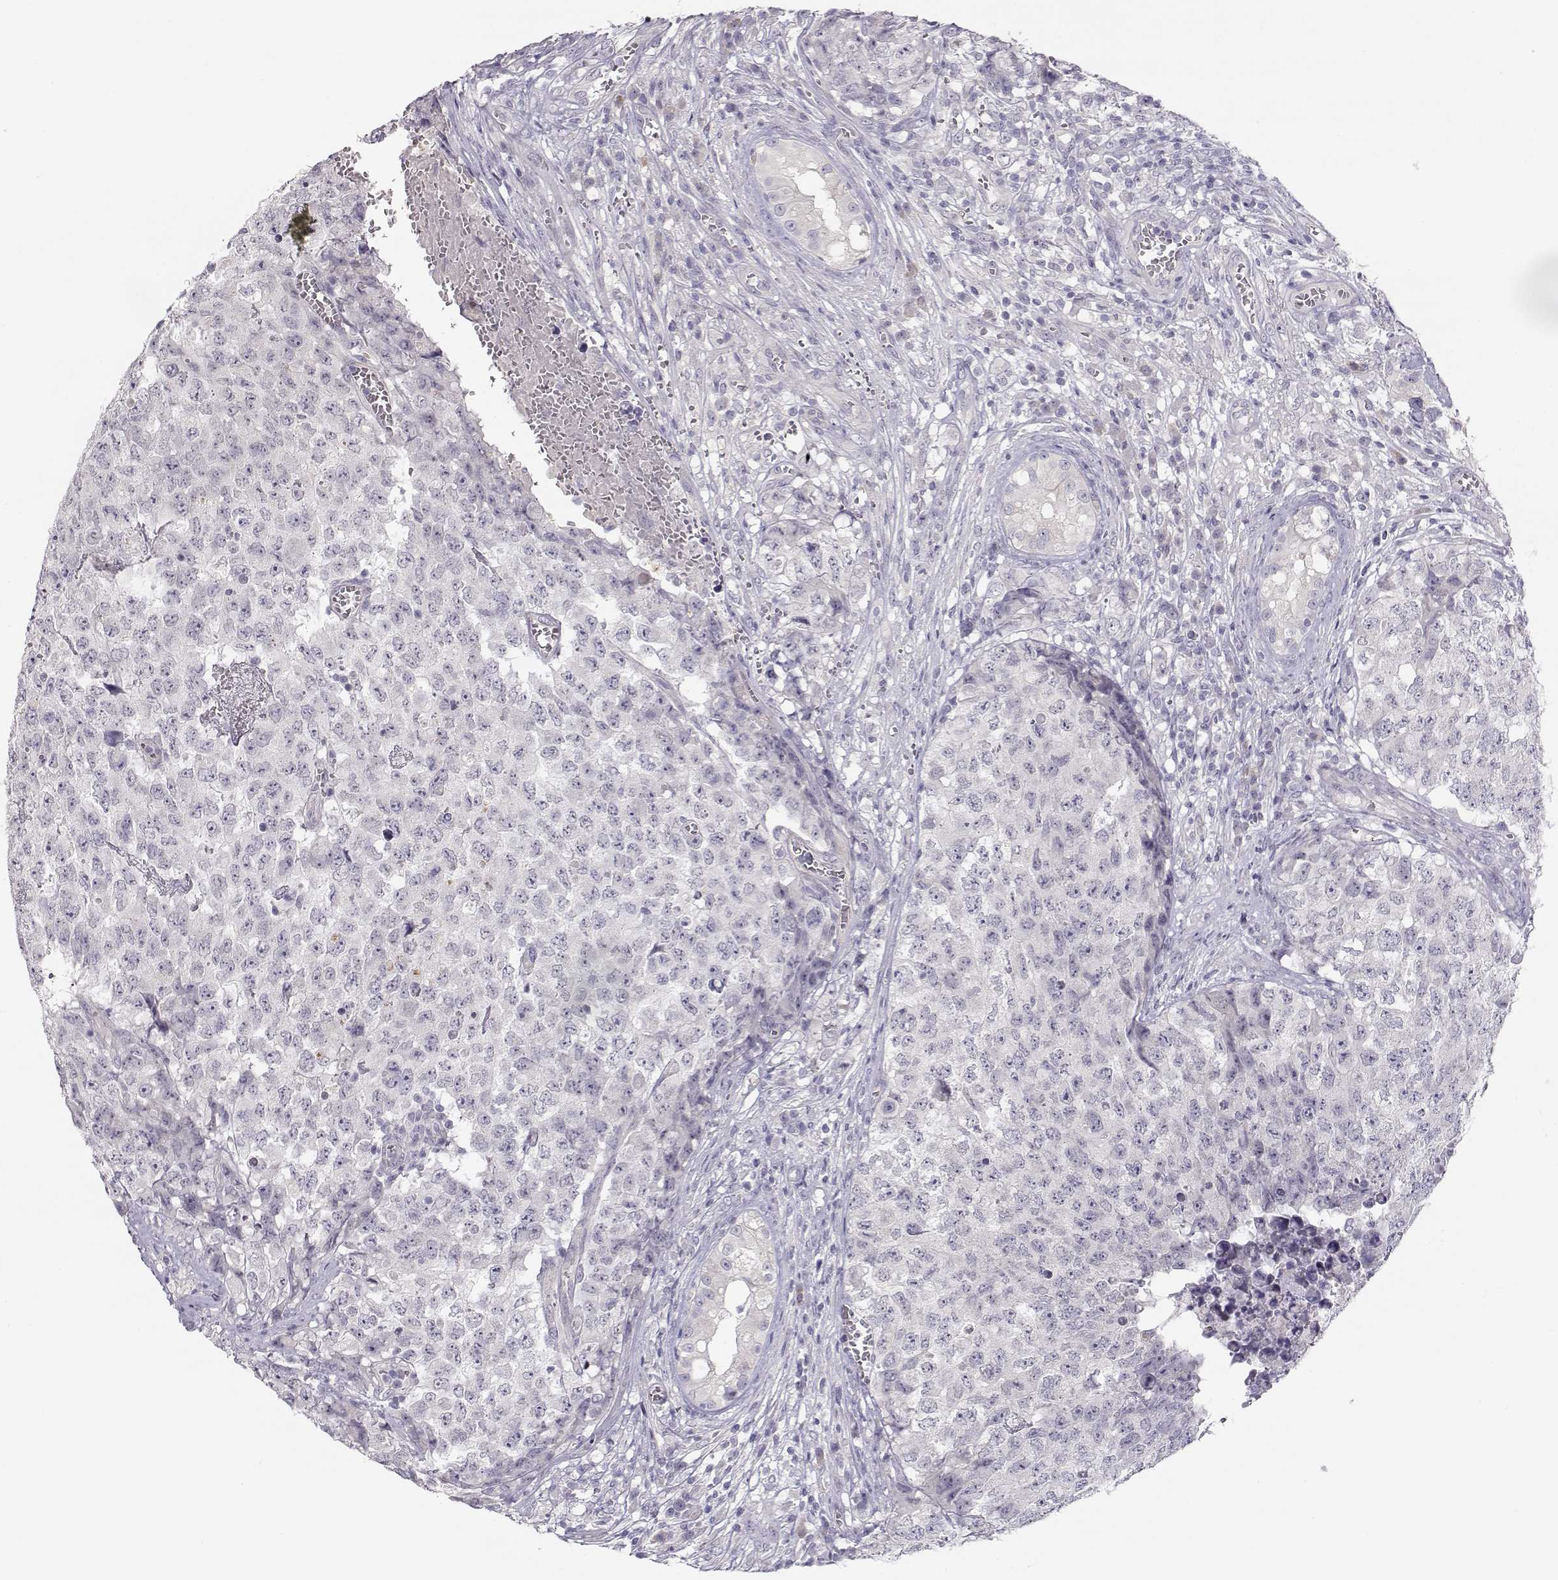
{"staining": {"intensity": "negative", "quantity": "none", "location": "none"}, "tissue": "testis cancer", "cell_type": "Tumor cells", "image_type": "cancer", "snomed": [{"axis": "morphology", "description": "Carcinoma, Embryonal, NOS"}, {"axis": "topography", "description": "Testis"}], "caption": "Immunohistochemistry (IHC) photomicrograph of neoplastic tissue: human testis cancer stained with DAB (3,3'-diaminobenzidine) displays no significant protein expression in tumor cells.", "gene": "TTC26", "patient": {"sex": "male", "age": 23}}